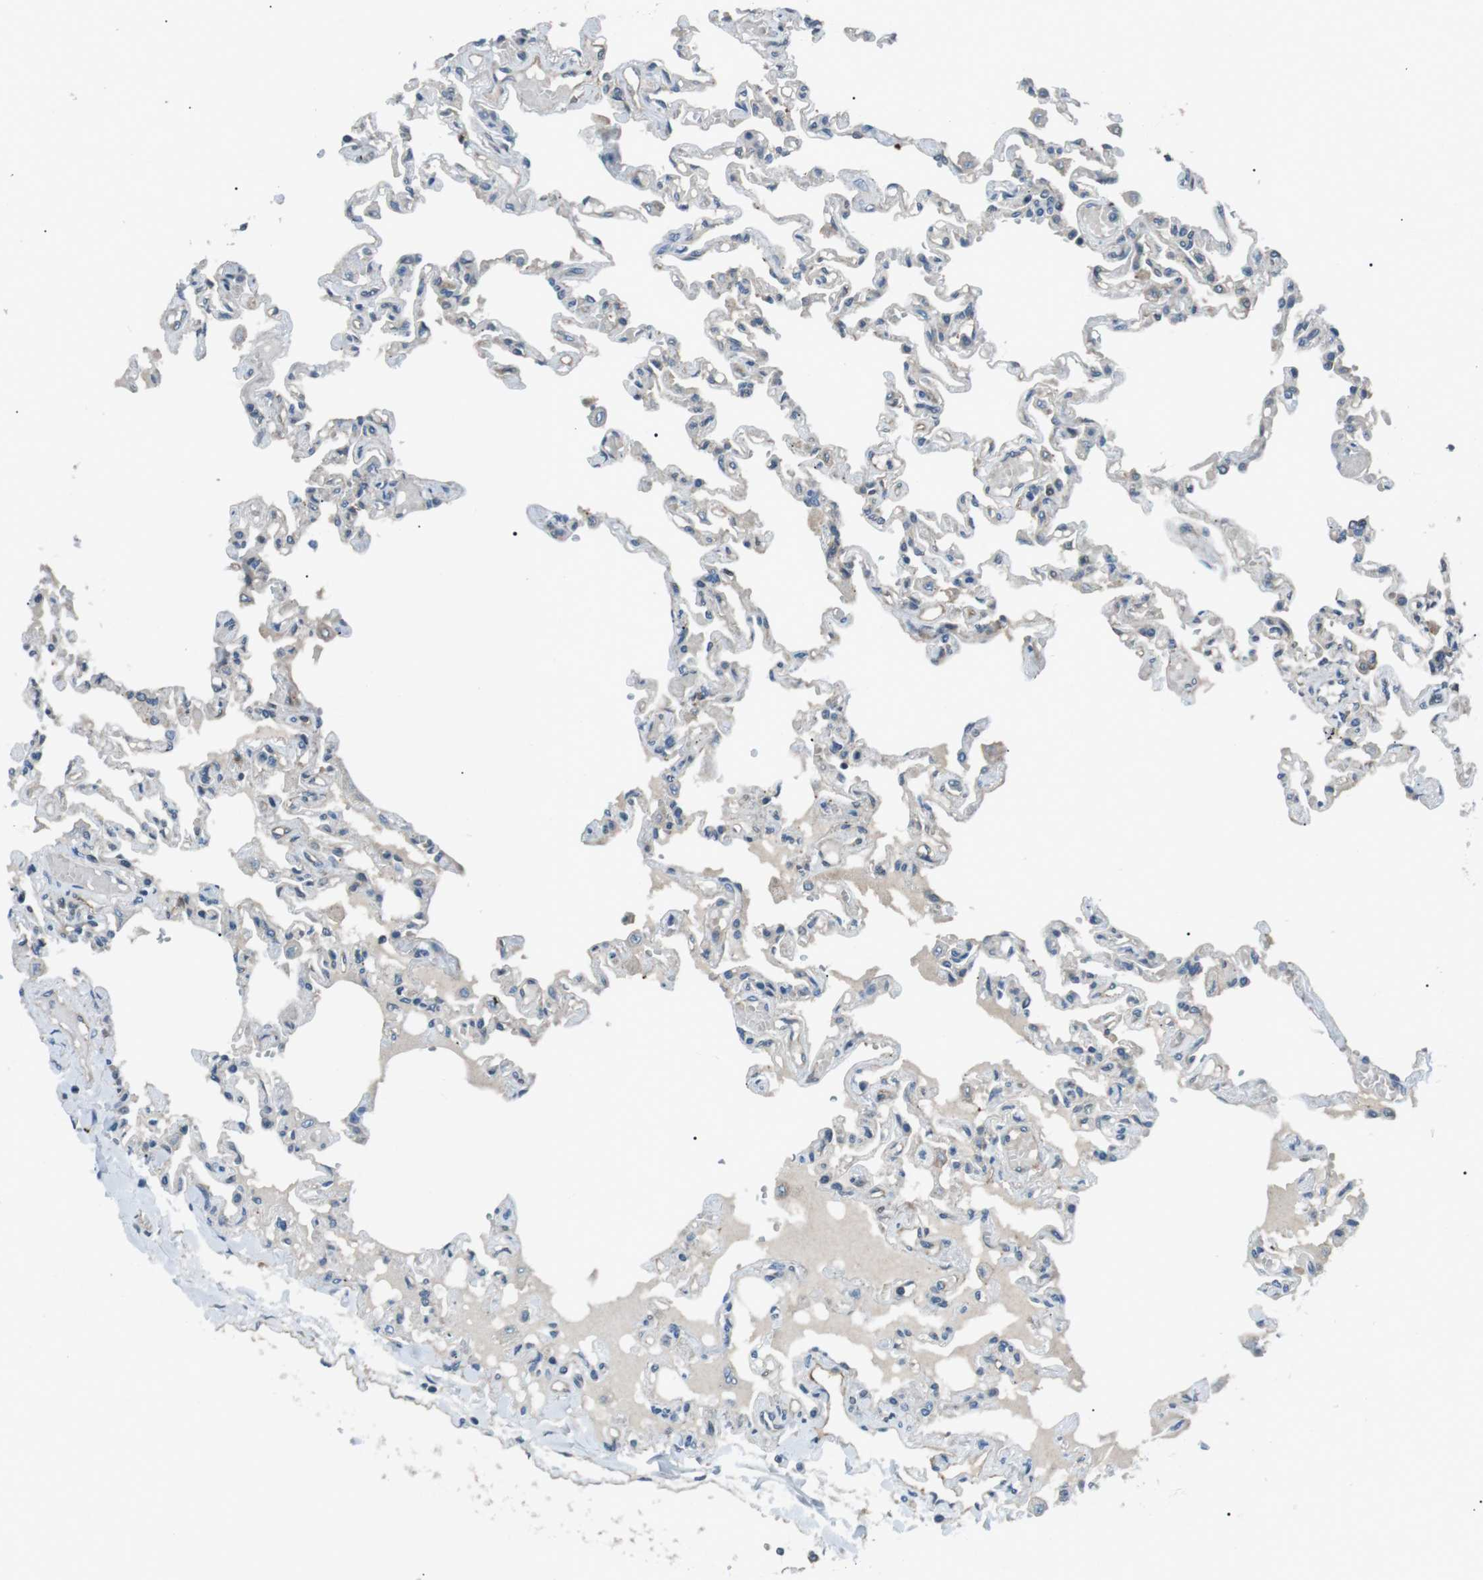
{"staining": {"intensity": "weak", "quantity": "25%-75%", "location": "cytoplasmic/membranous"}, "tissue": "lung", "cell_type": "Alveolar cells", "image_type": "normal", "snomed": [{"axis": "morphology", "description": "Normal tissue, NOS"}, {"axis": "topography", "description": "Lung"}], "caption": "Weak cytoplasmic/membranous protein positivity is identified in approximately 25%-75% of alveolar cells in lung. (brown staining indicates protein expression, while blue staining denotes nuclei).", "gene": "GPR161", "patient": {"sex": "male", "age": 21}}